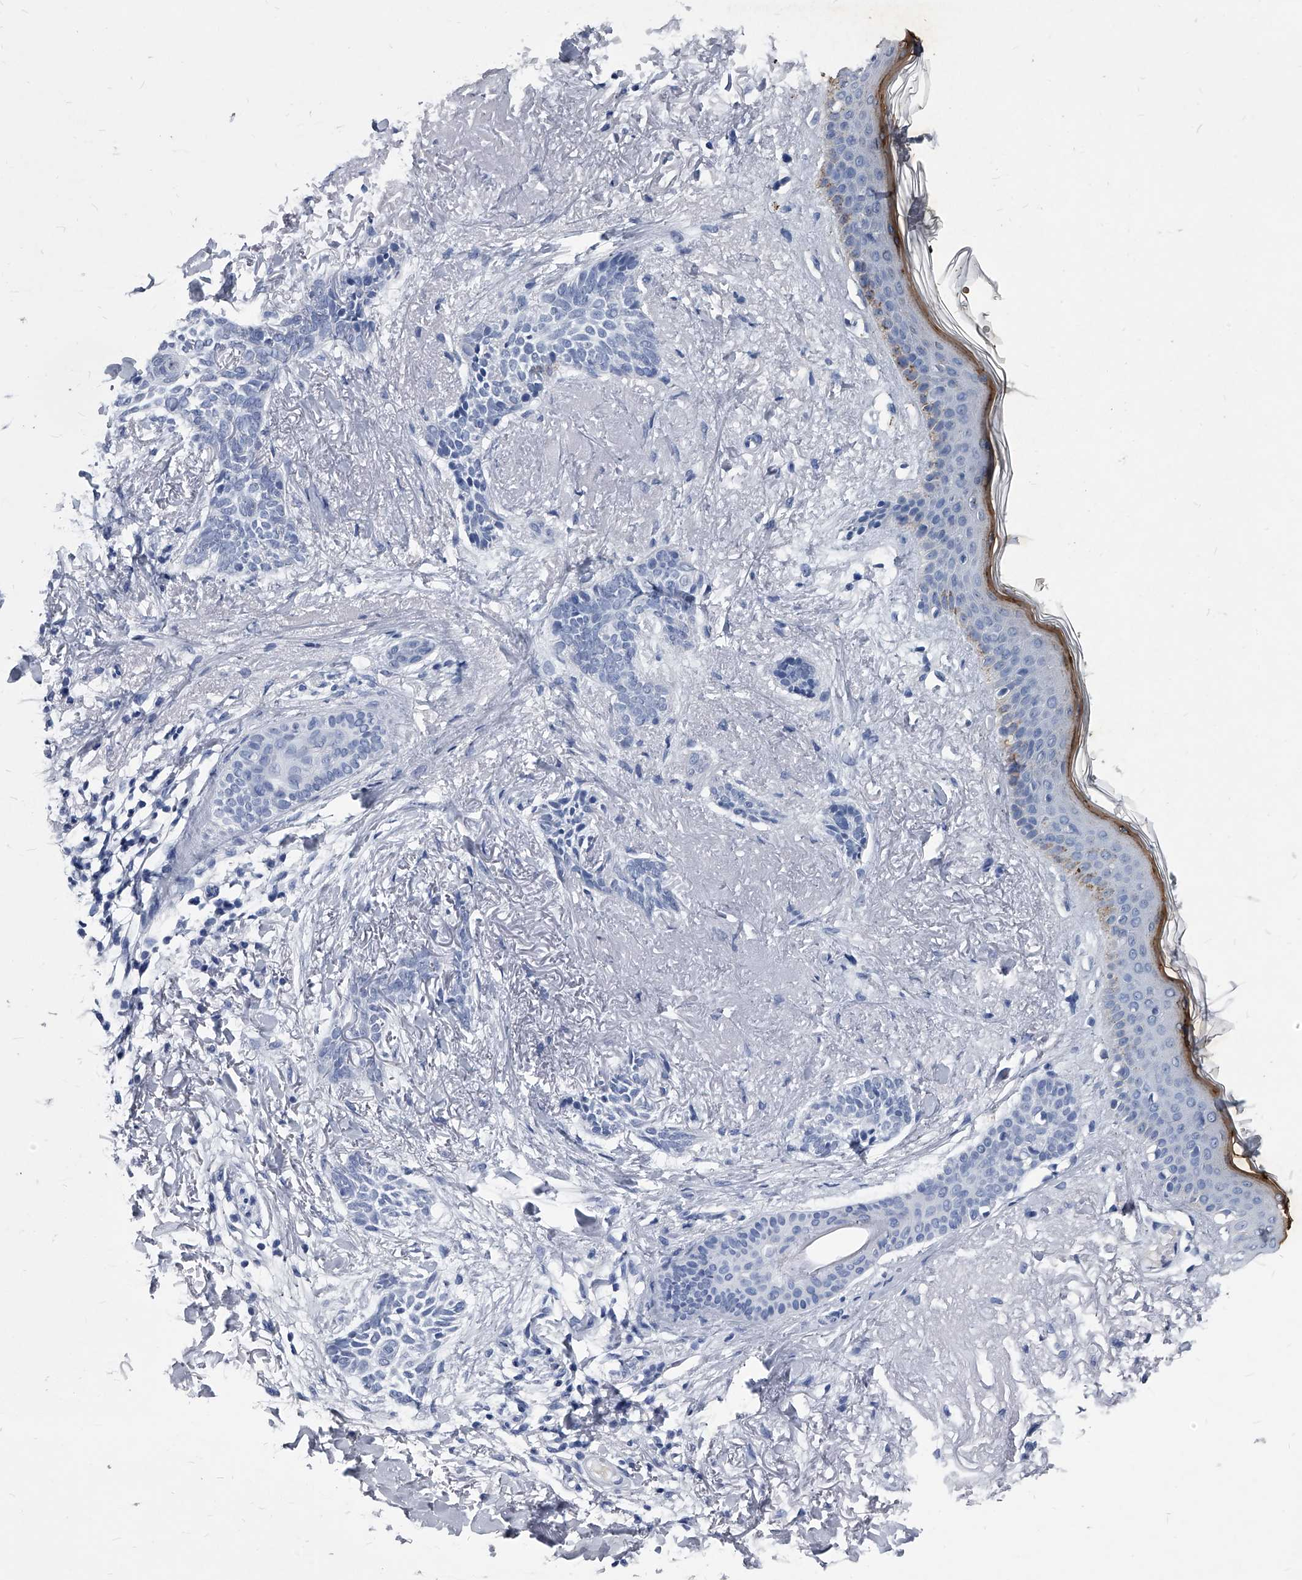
{"staining": {"intensity": "negative", "quantity": "none", "location": "none"}, "tissue": "skin cancer", "cell_type": "Tumor cells", "image_type": "cancer", "snomed": [{"axis": "morphology", "description": "Basal cell carcinoma"}, {"axis": "topography", "description": "Skin"}], "caption": "Immunohistochemistry (IHC) histopathology image of neoplastic tissue: basal cell carcinoma (skin) stained with DAB reveals no significant protein positivity in tumor cells. (DAB immunohistochemistry (IHC) with hematoxylin counter stain).", "gene": "BCAS1", "patient": {"sex": "female", "age": 84}}